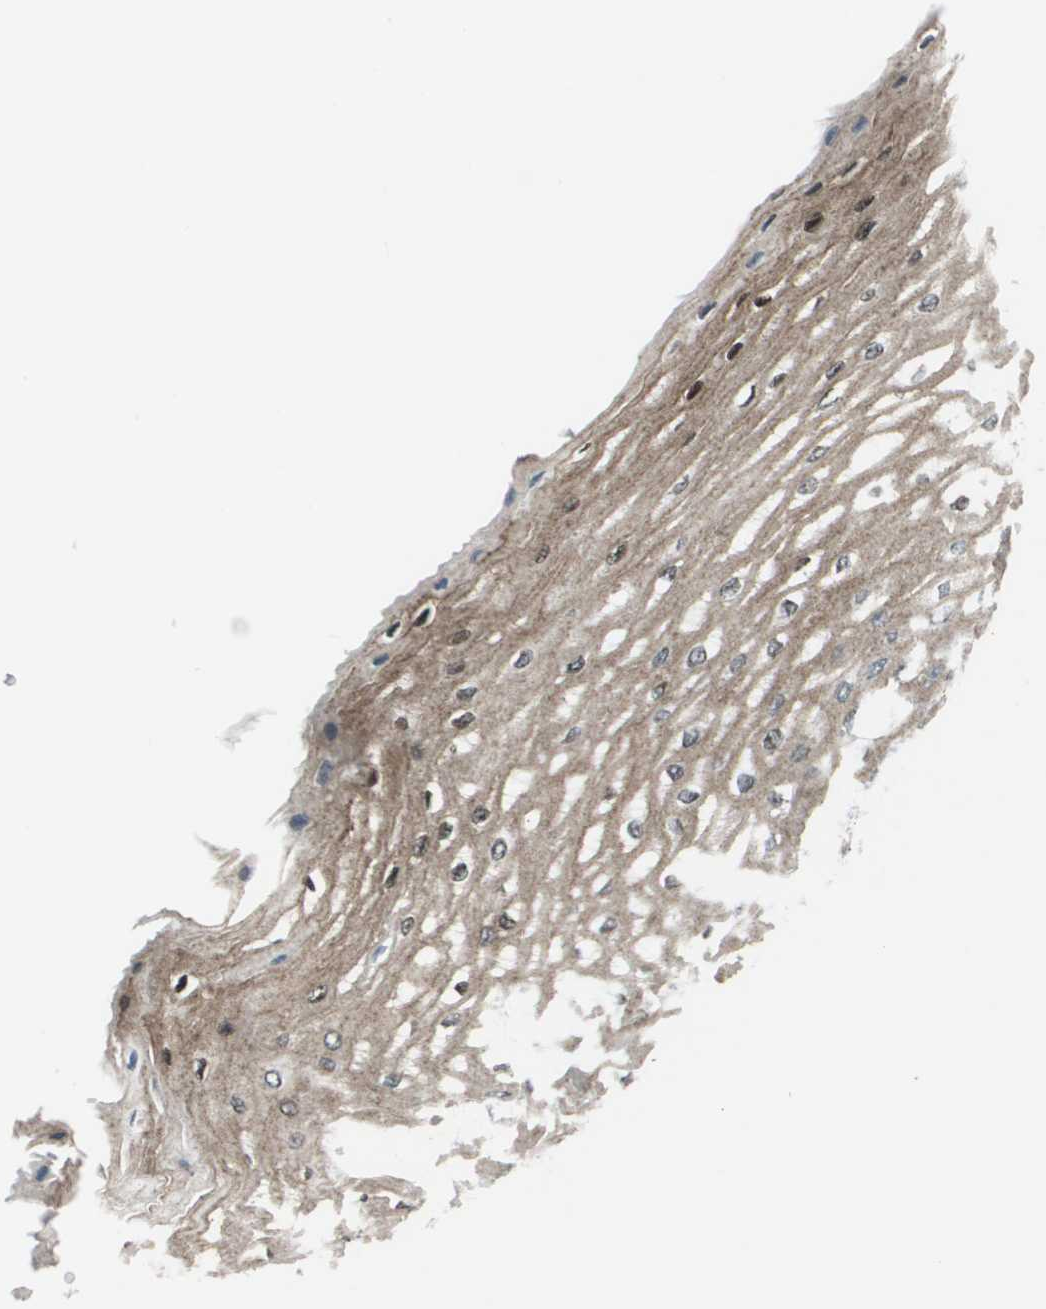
{"staining": {"intensity": "moderate", "quantity": ">75%", "location": "cytoplasmic/membranous"}, "tissue": "esophagus", "cell_type": "Squamous epithelial cells", "image_type": "normal", "snomed": [{"axis": "morphology", "description": "Normal tissue, NOS"}, {"axis": "topography", "description": "Esophagus"}], "caption": "An IHC image of benign tissue is shown. Protein staining in brown labels moderate cytoplasmic/membranous positivity in esophagus within squamous epithelial cells. Ihc stains the protein in brown and the nuclei are stained blue.", "gene": "PCOLCE", "patient": {"sex": "male", "age": 54}}